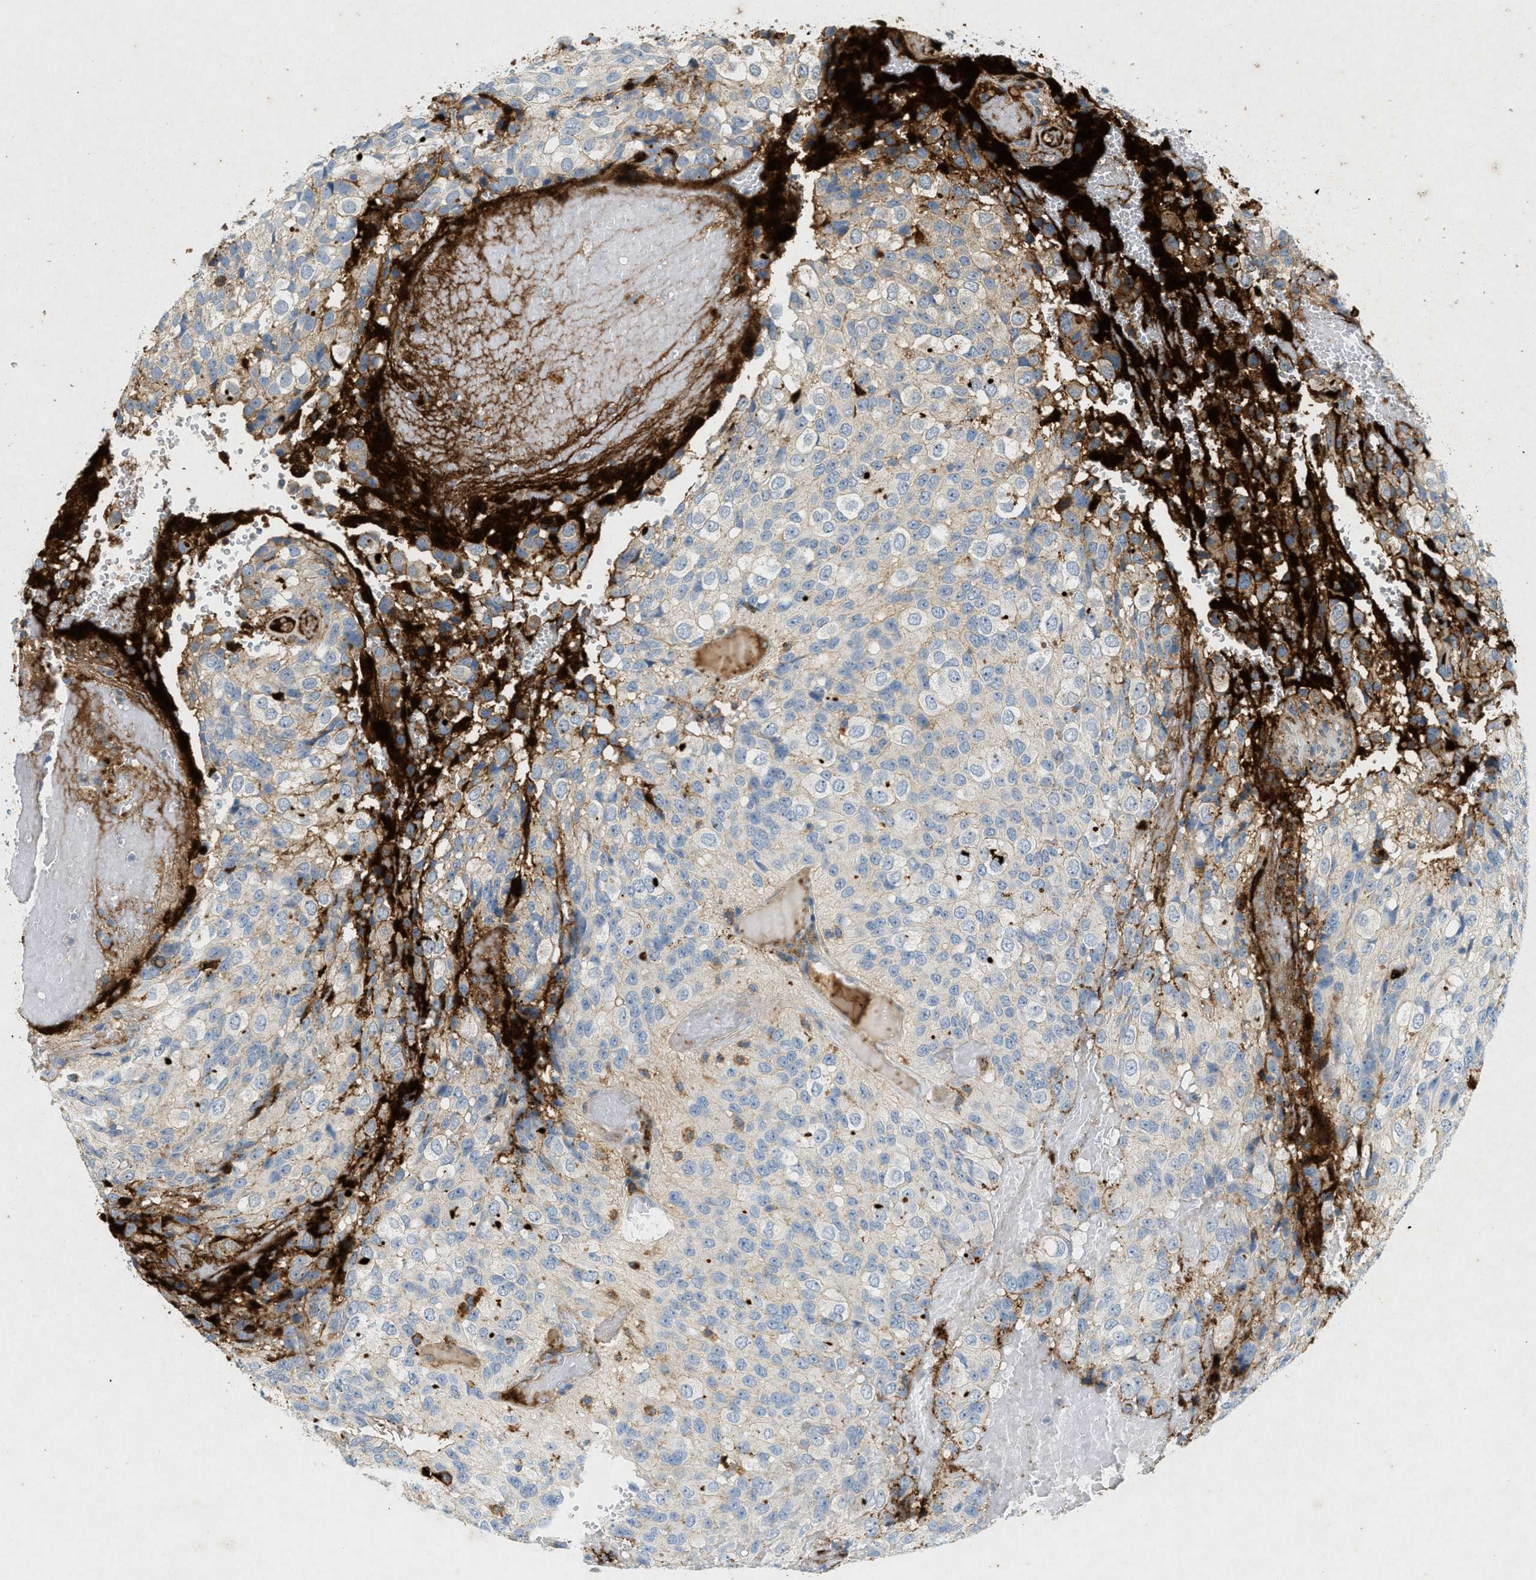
{"staining": {"intensity": "weak", "quantity": "<25%", "location": "cytoplasmic/membranous"}, "tissue": "glioma", "cell_type": "Tumor cells", "image_type": "cancer", "snomed": [{"axis": "morphology", "description": "Glioma, malignant, High grade"}, {"axis": "topography", "description": "Brain"}], "caption": "Immunohistochemistry histopathology image of human high-grade glioma (malignant) stained for a protein (brown), which exhibits no expression in tumor cells.", "gene": "F2", "patient": {"sex": "male", "age": 32}}